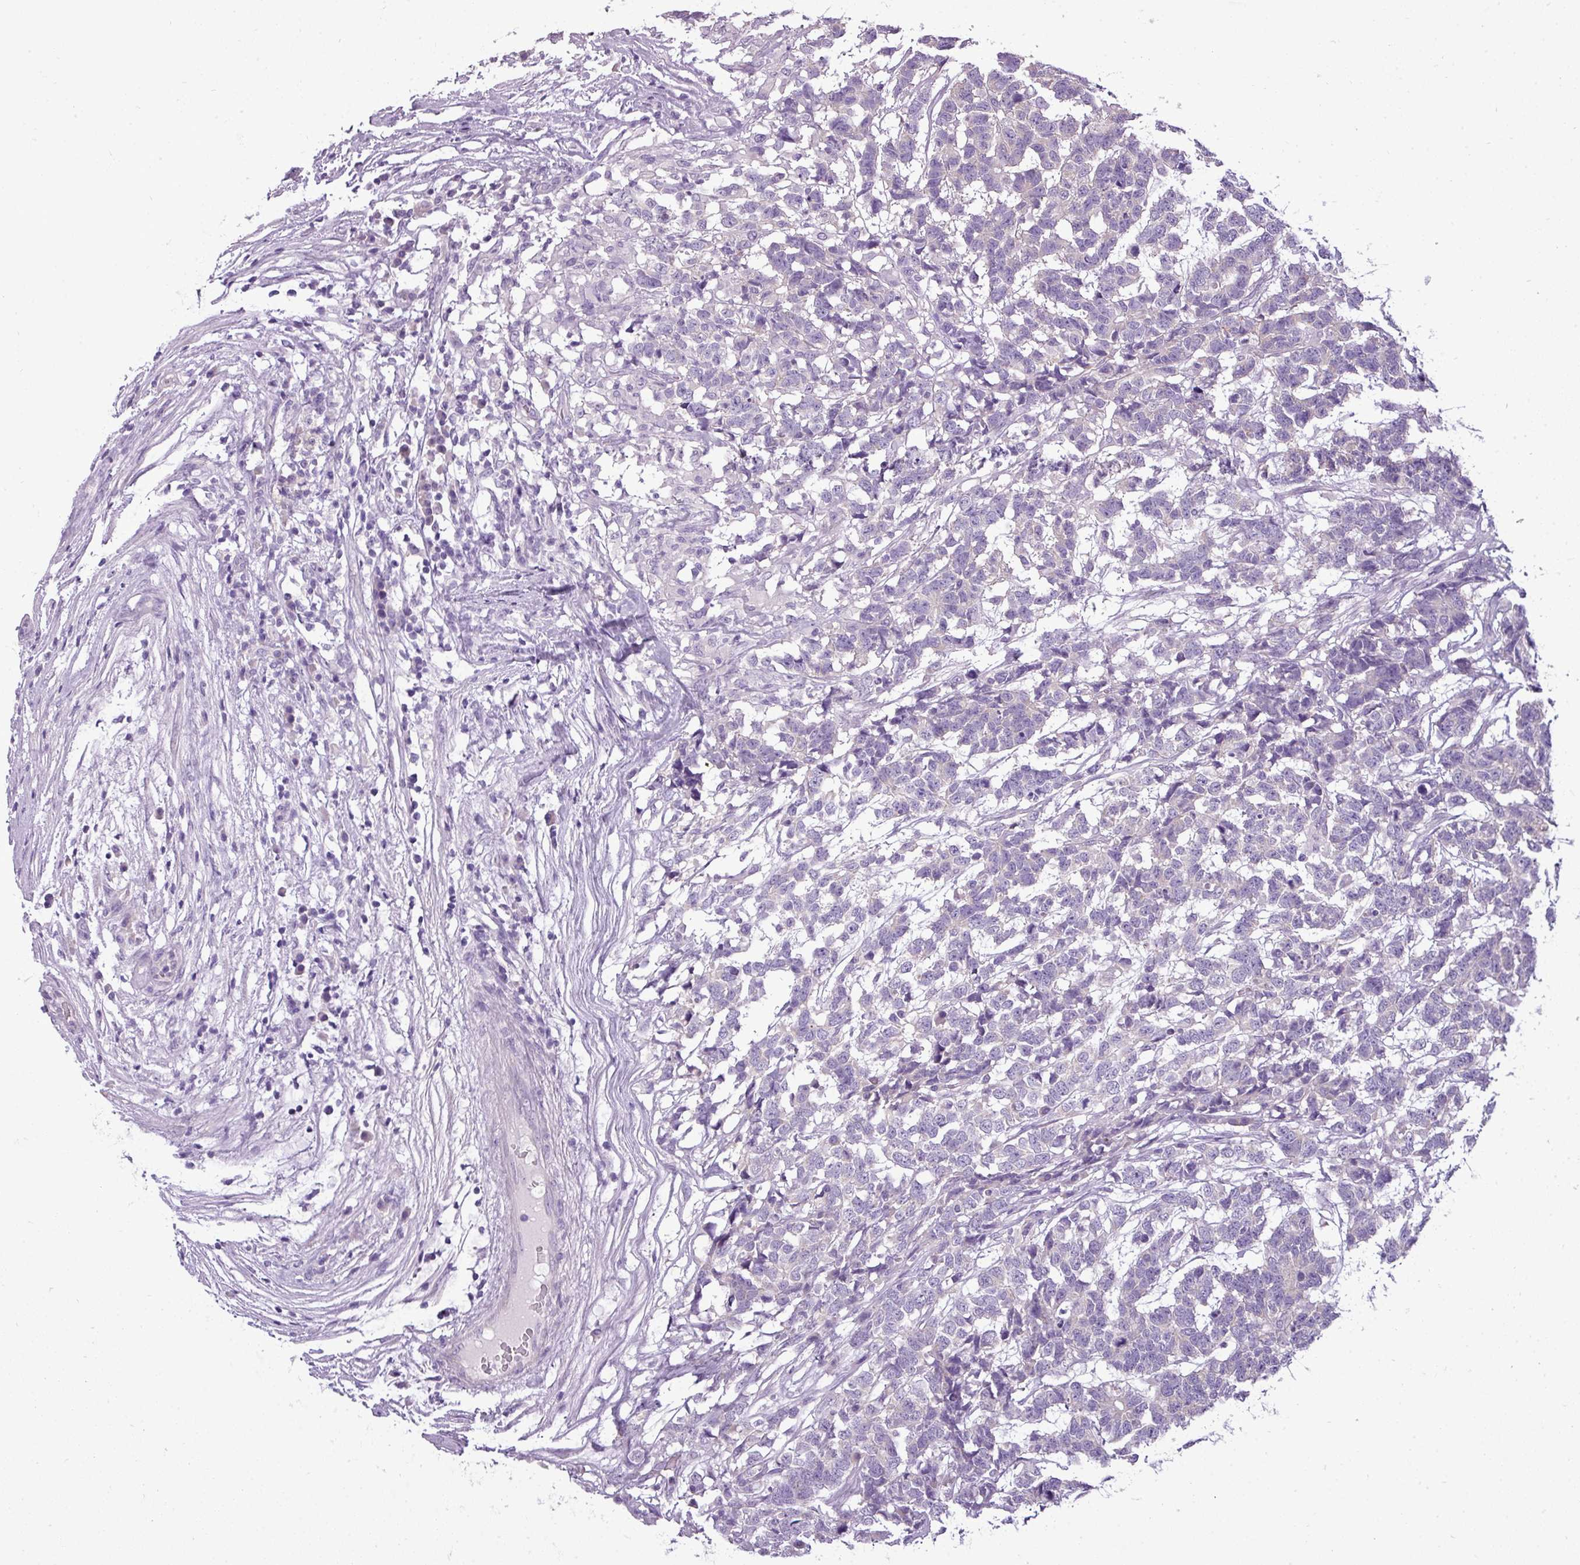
{"staining": {"intensity": "negative", "quantity": "none", "location": "none"}, "tissue": "testis cancer", "cell_type": "Tumor cells", "image_type": "cancer", "snomed": [{"axis": "morphology", "description": "Carcinoma, Embryonal, NOS"}, {"axis": "topography", "description": "Testis"}], "caption": "This histopathology image is of testis cancer stained with IHC to label a protein in brown with the nuclei are counter-stained blue. There is no positivity in tumor cells. (Stains: DAB immunohistochemistry (IHC) with hematoxylin counter stain, Microscopy: brightfield microscopy at high magnification).", "gene": "DNAAF9", "patient": {"sex": "male", "age": 26}}